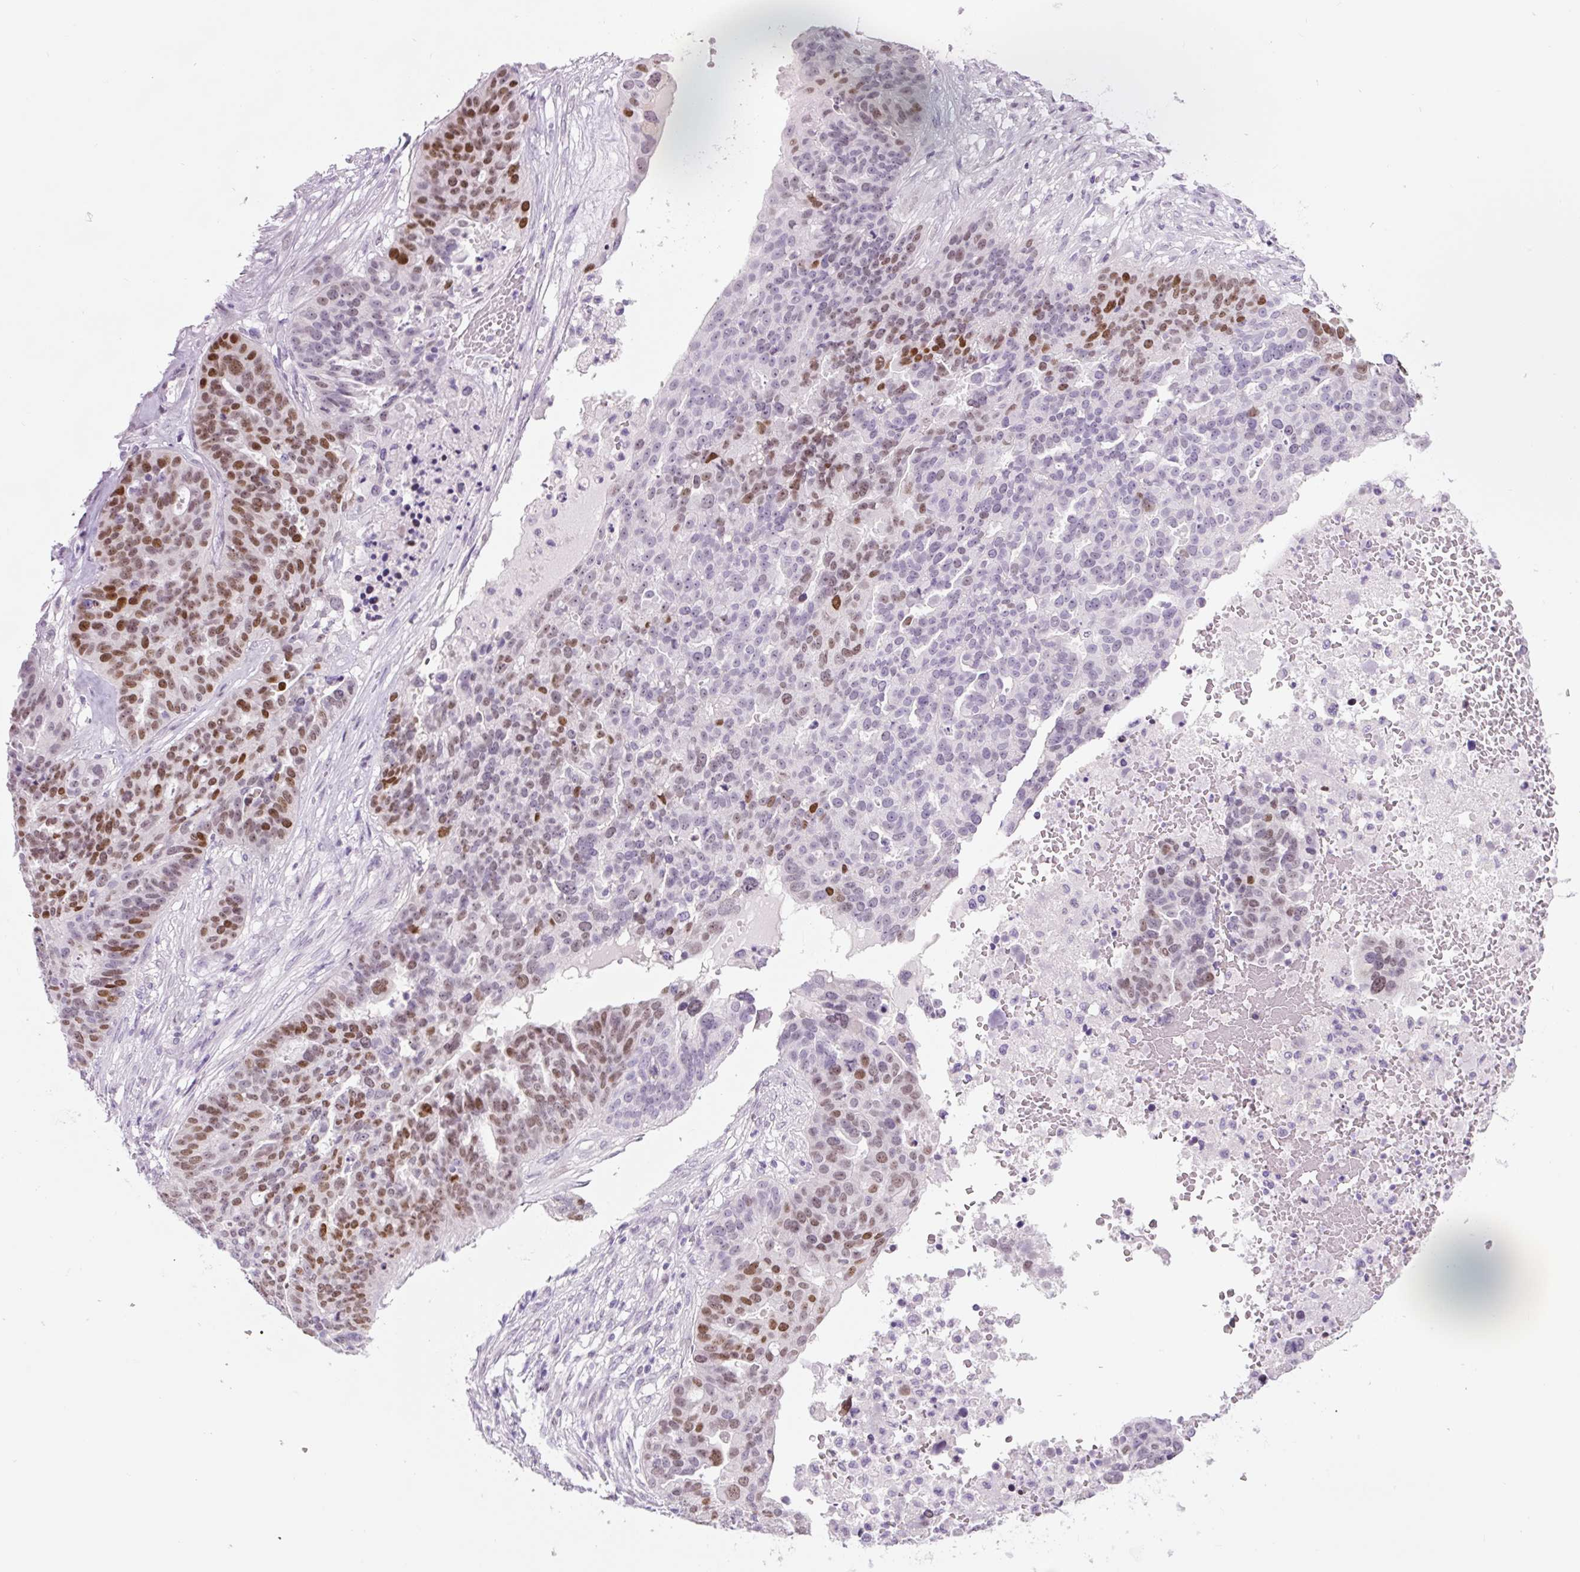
{"staining": {"intensity": "moderate", "quantity": "25%-75%", "location": "nuclear"}, "tissue": "ovarian cancer", "cell_type": "Tumor cells", "image_type": "cancer", "snomed": [{"axis": "morphology", "description": "Cystadenocarcinoma, serous, NOS"}, {"axis": "topography", "description": "Ovary"}], "caption": "Ovarian serous cystadenocarcinoma stained with immunohistochemistry (IHC) exhibits moderate nuclear positivity in about 25%-75% of tumor cells.", "gene": "SIX1", "patient": {"sex": "female", "age": 59}}